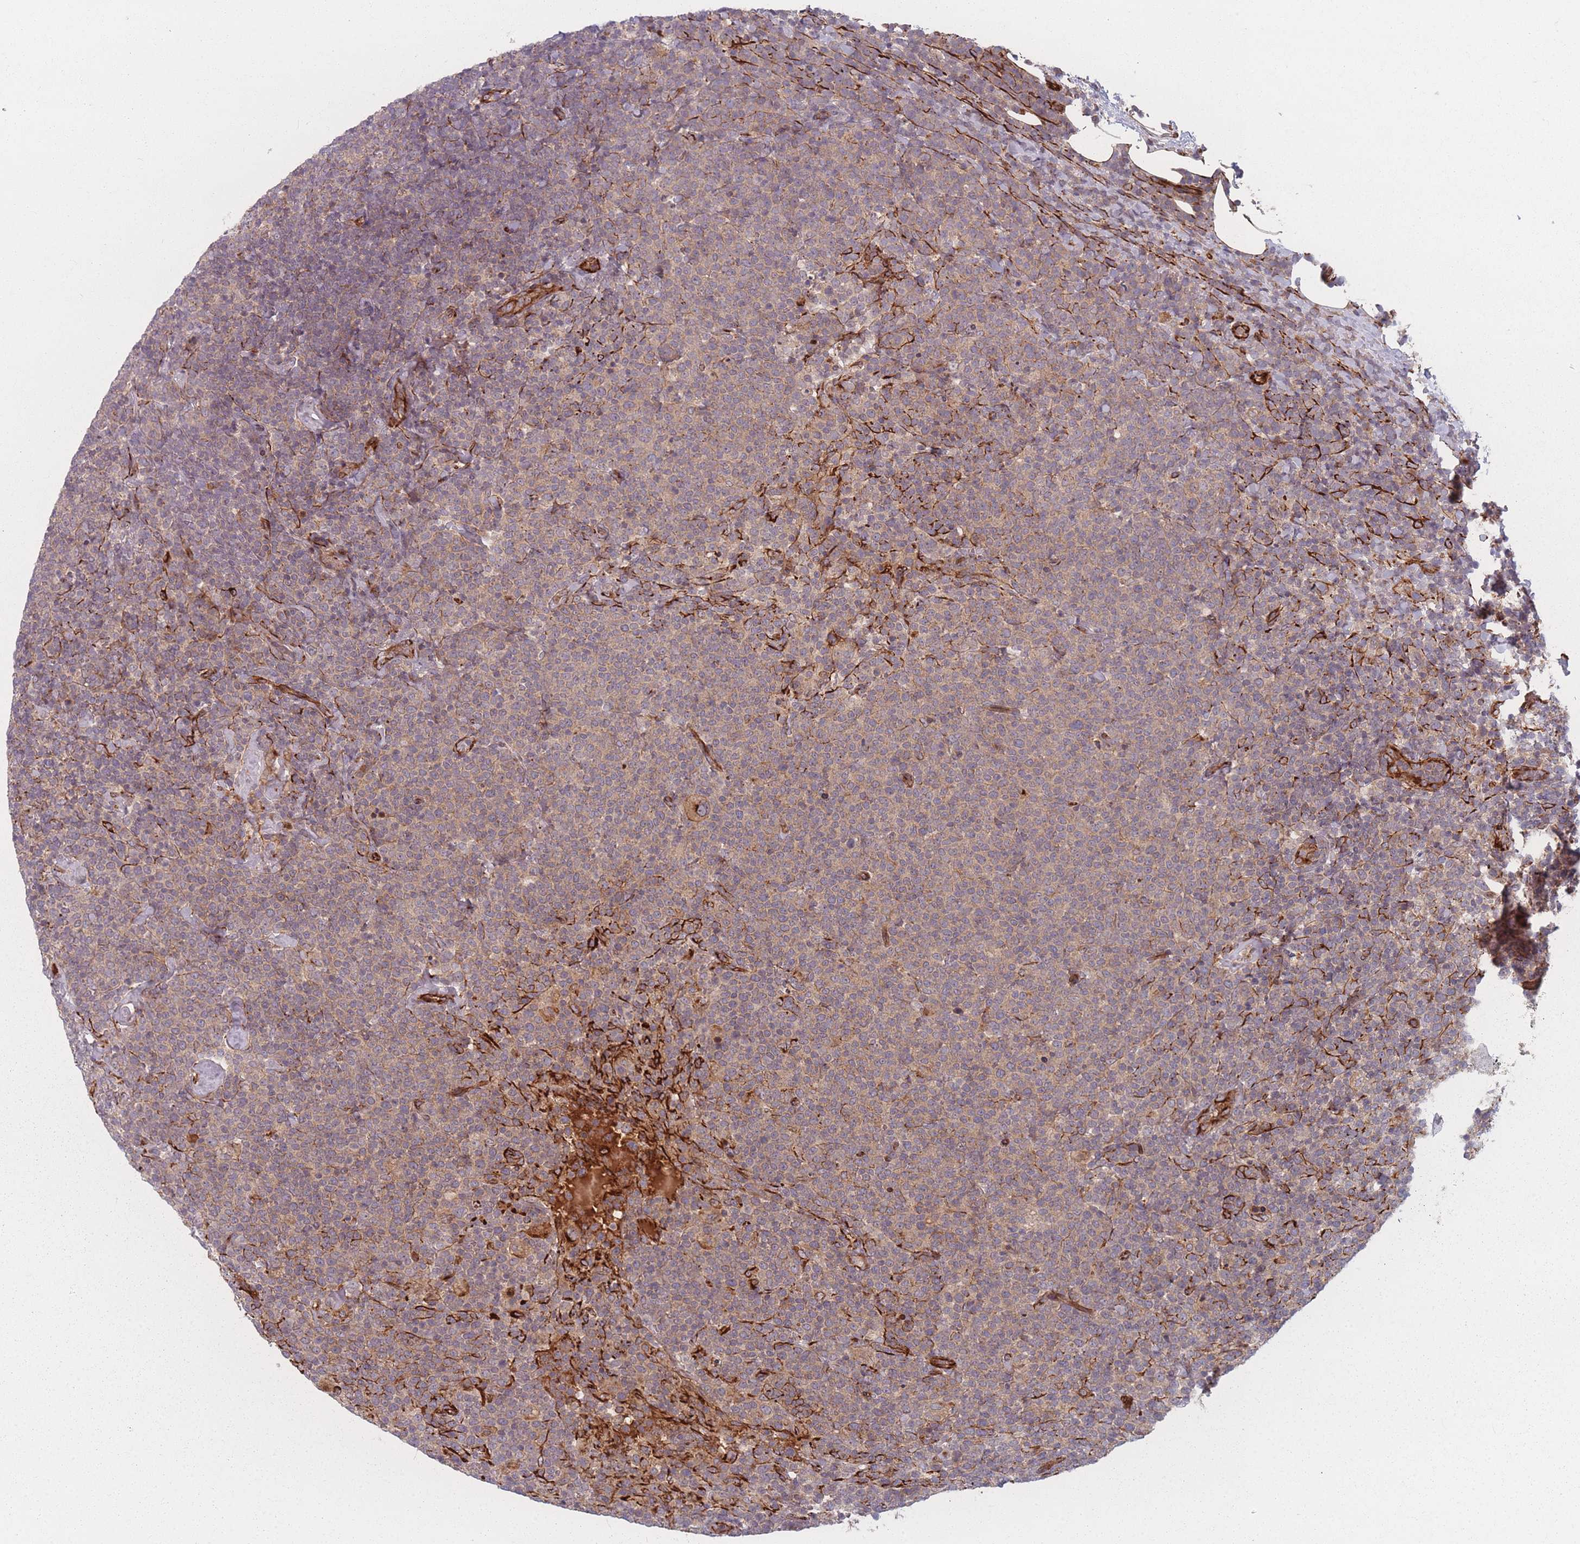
{"staining": {"intensity": "weak", "quantity": "<25%", "location": "cytoplasmic/membranous"}, "tissue": "lymphoma", "cell_type": "Tumor cells", "image_type": "cancer", "snomed": [{"axis": "morphology", "description": "Malignant lymphoma, non-Hodgkin's type, High grade"}, {"axis": "topography", "description": "Lymph node"}], "caption": "This is an immunohistochemistry (IHC) micrograph of malignant lymphoma, non-Hodgkin's type (high-grade). There is no expression in tumor cells.", "gene": "EEF1AKMT2", "patient": {"sex": "male", "age": 61}}